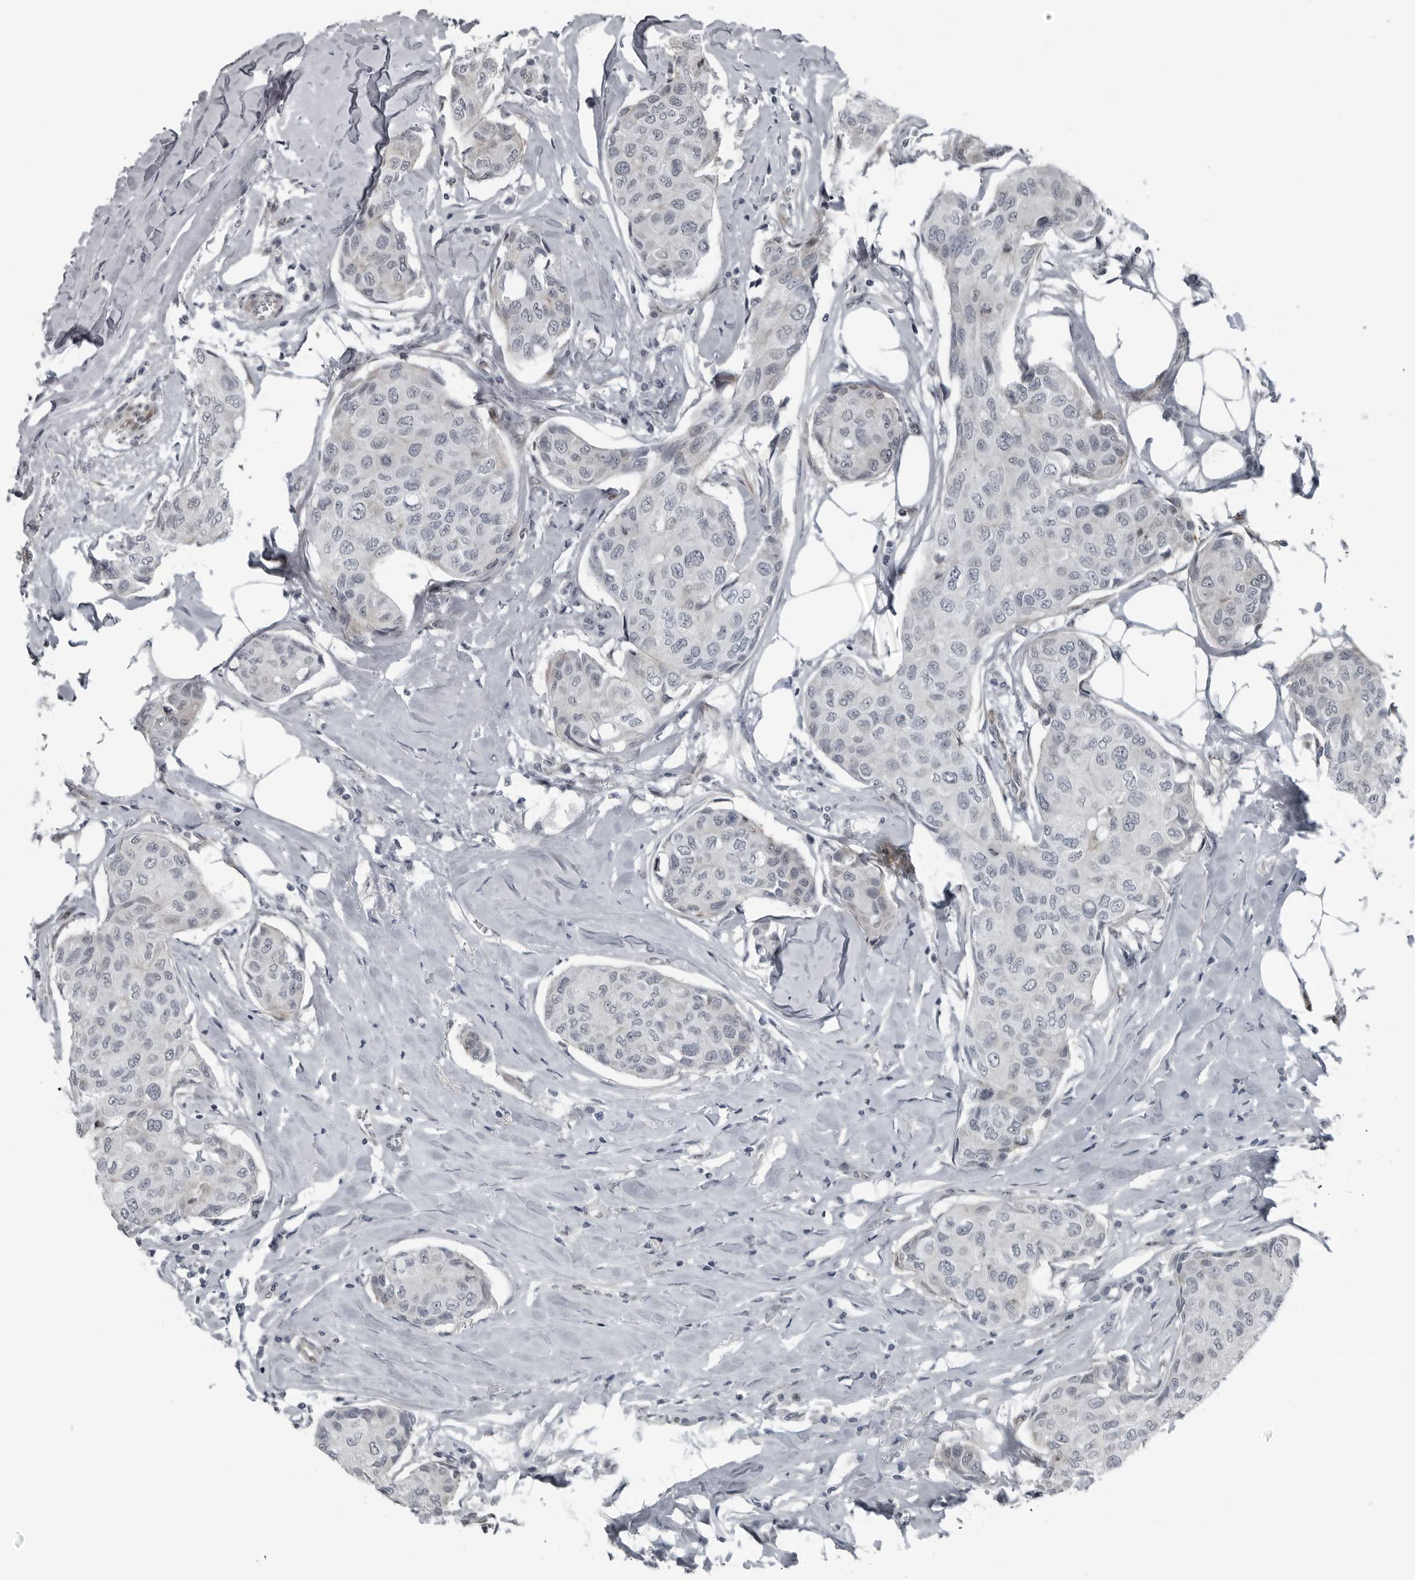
{"staining": {"intensity": "negative", "quantity": "none", "location": "none"}, "tissue": "breast cancer", "cell_type": "Tumor cells", "image_type": "cancer", "snomed": [{"axis": "morphology", "description": "Duct carcinoma"}, {"axis": "topography", "description": "Breast"}], "caption": "Immunohistochemistry of breast cancer (infiltrating ductal carcinoma) exhibits no staining in tumor cells.", "gene": "FAM102B", "patient": {"sex": "female", "age": 80}}